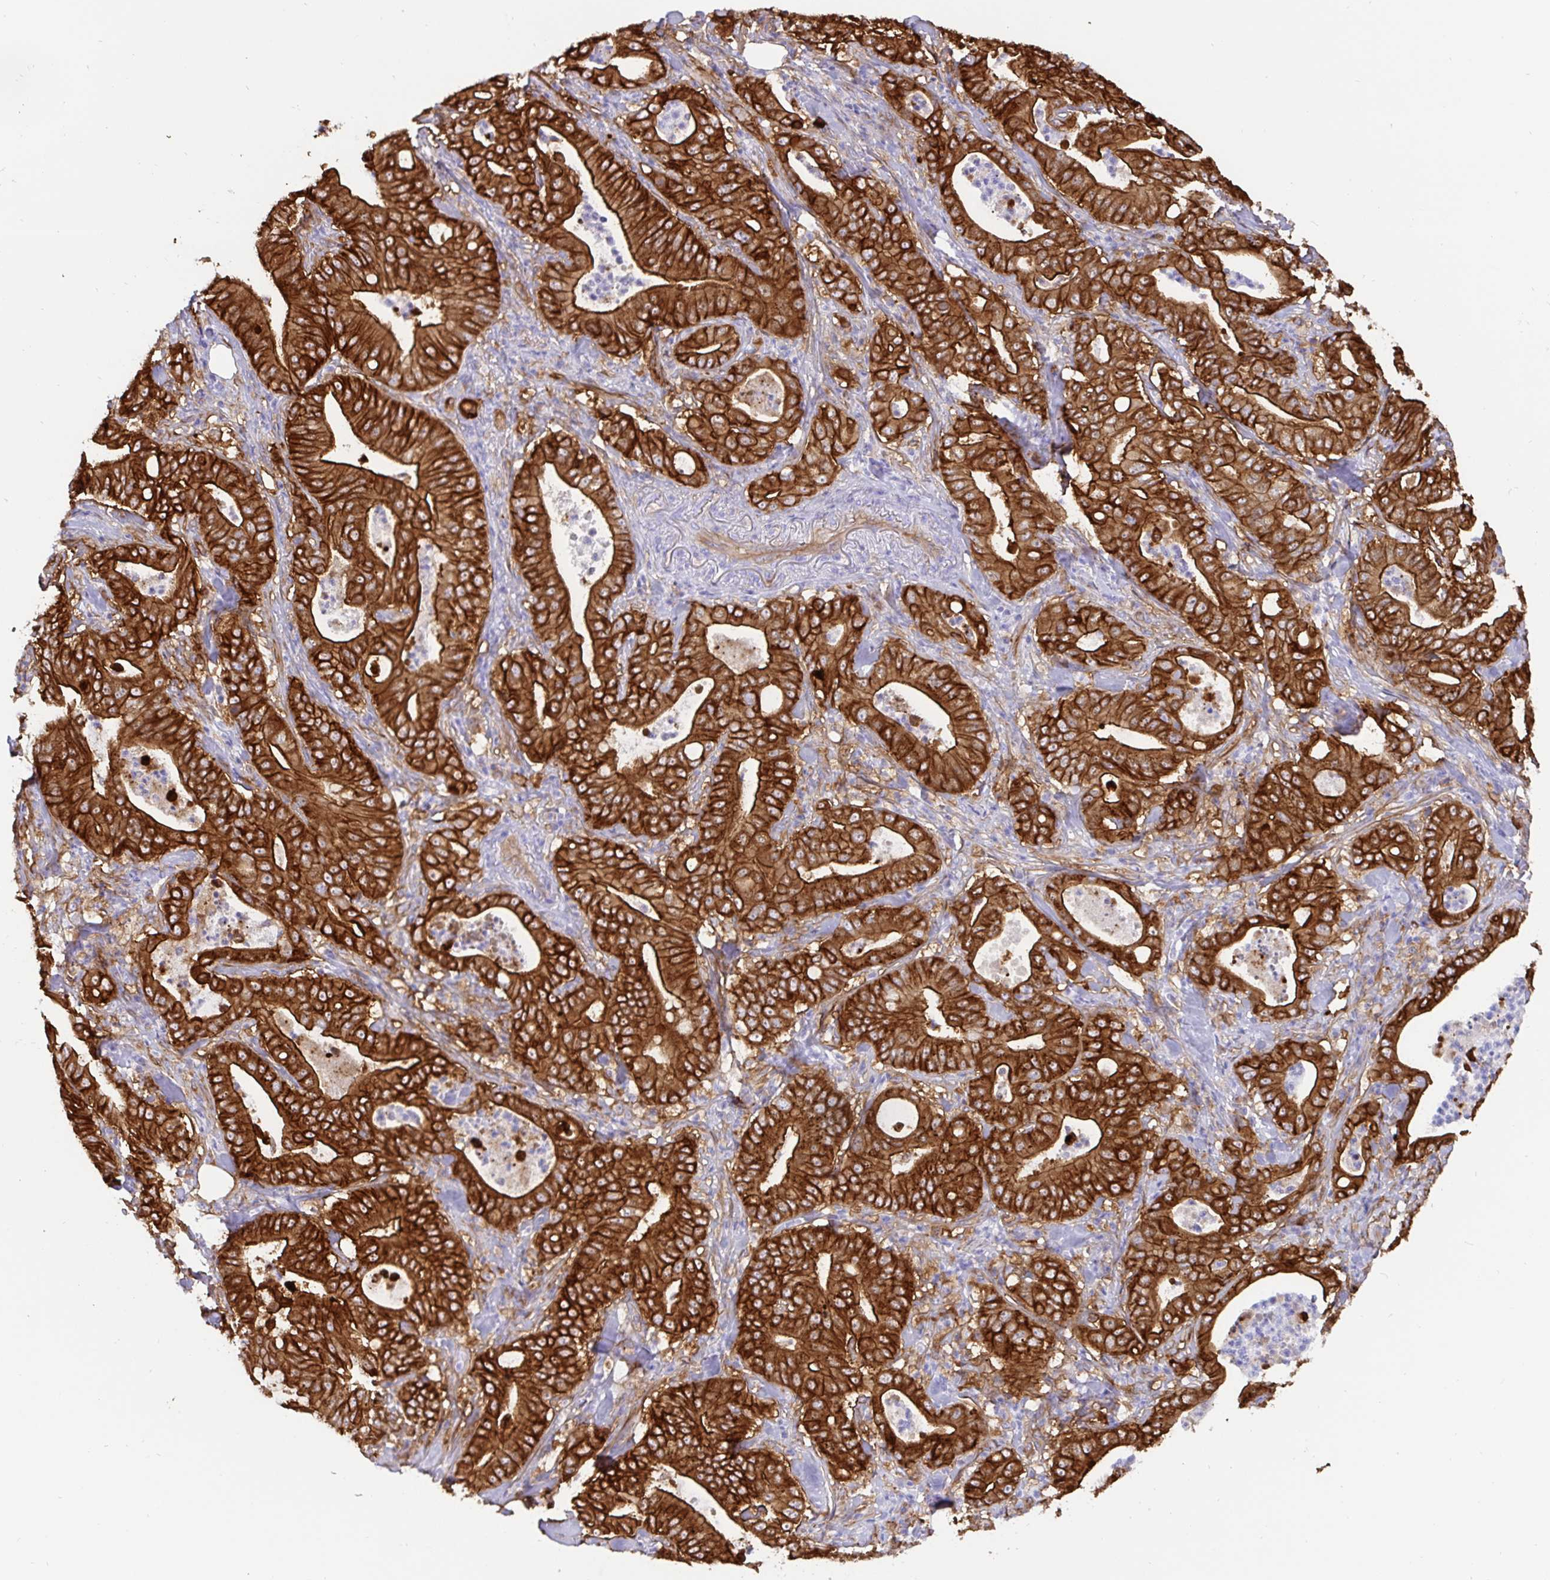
{"staining": {"intensity": "strong", "quantity": ">75%", "location": "cytoplasmic/membranous"}, "tissue": "pancreatic cancer", "cell_type": "Tumor cells", "image_type": "cancer", "snomed": [{"axis": "morphology", "description": "Adenocarcinoma, NOS"}, {"axis": "topography", "description": "Pancreas"}], "caption": "Pancreatic cancer (adenocarcinoma) stained for a protein (brown) shows strong cytoplasmic/membranous positive staining in about >75% of tumor cells.", "gene": "ANXA2", "patient": {"sex": "male", "age": 71}}